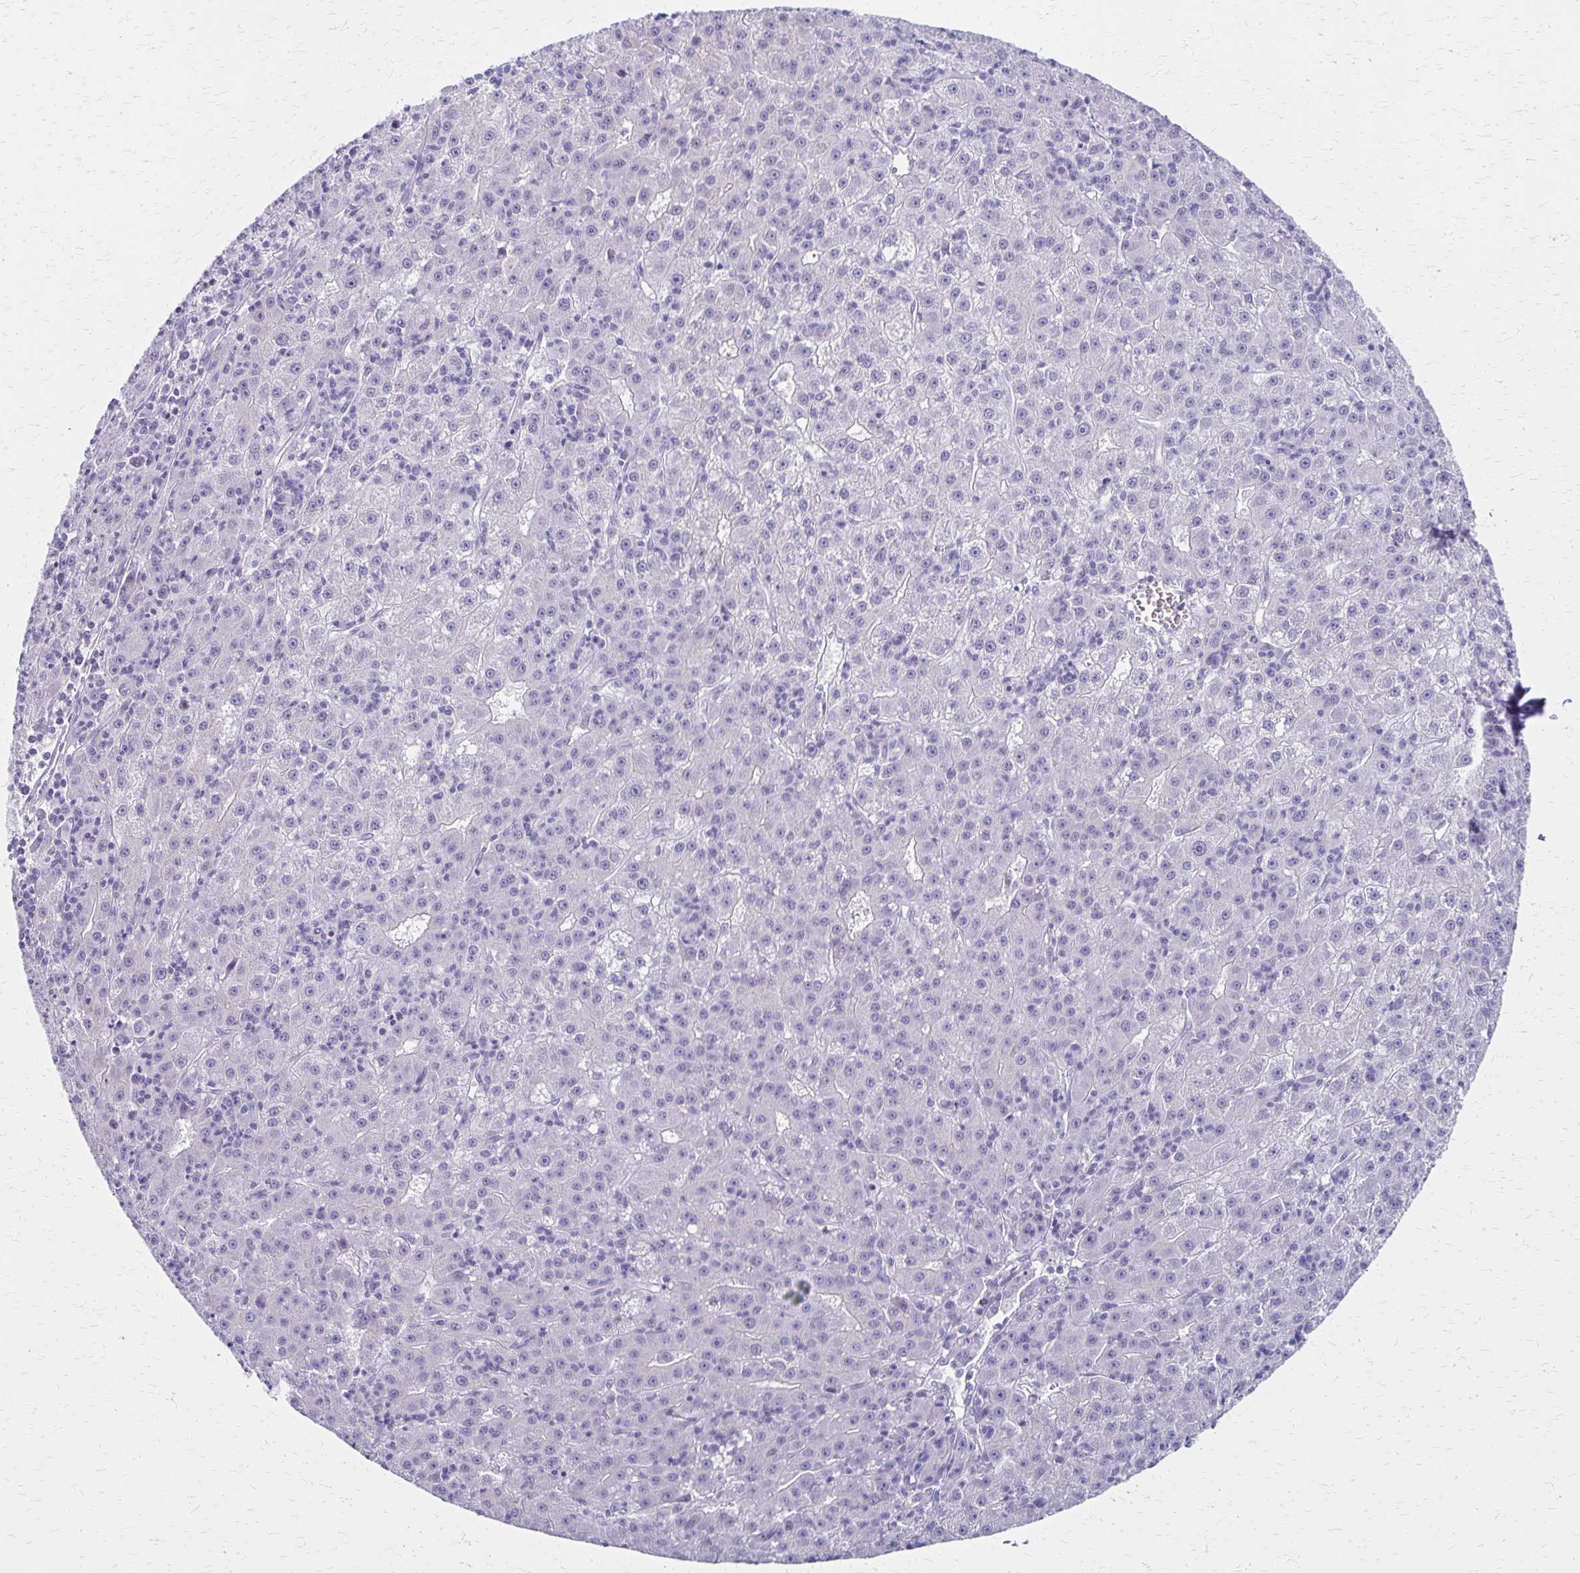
{"staining": {"intensity": "negative", "quantity": "none", "location": "none"}, "tissue": "liver cancer", "cell_type": "Tumor cells", "image_type": "cancer", "snomed": [{"axis": "morphology", "description": "Carcinoma, Hepatocellular, NOS"}, {"axis": "topography", "description": "Liver"}], "caption": "An immunohistochemistry (IHC) histopathology image of hepatocellular carcinoma (liver) is shown. There is no staining in tumor cells of hepatocellular carcinoma (liver). (IHC, brightfield microscopy, high magnification).", "gene": "IVL", "patient": {"sex": "male", "age": 76}}